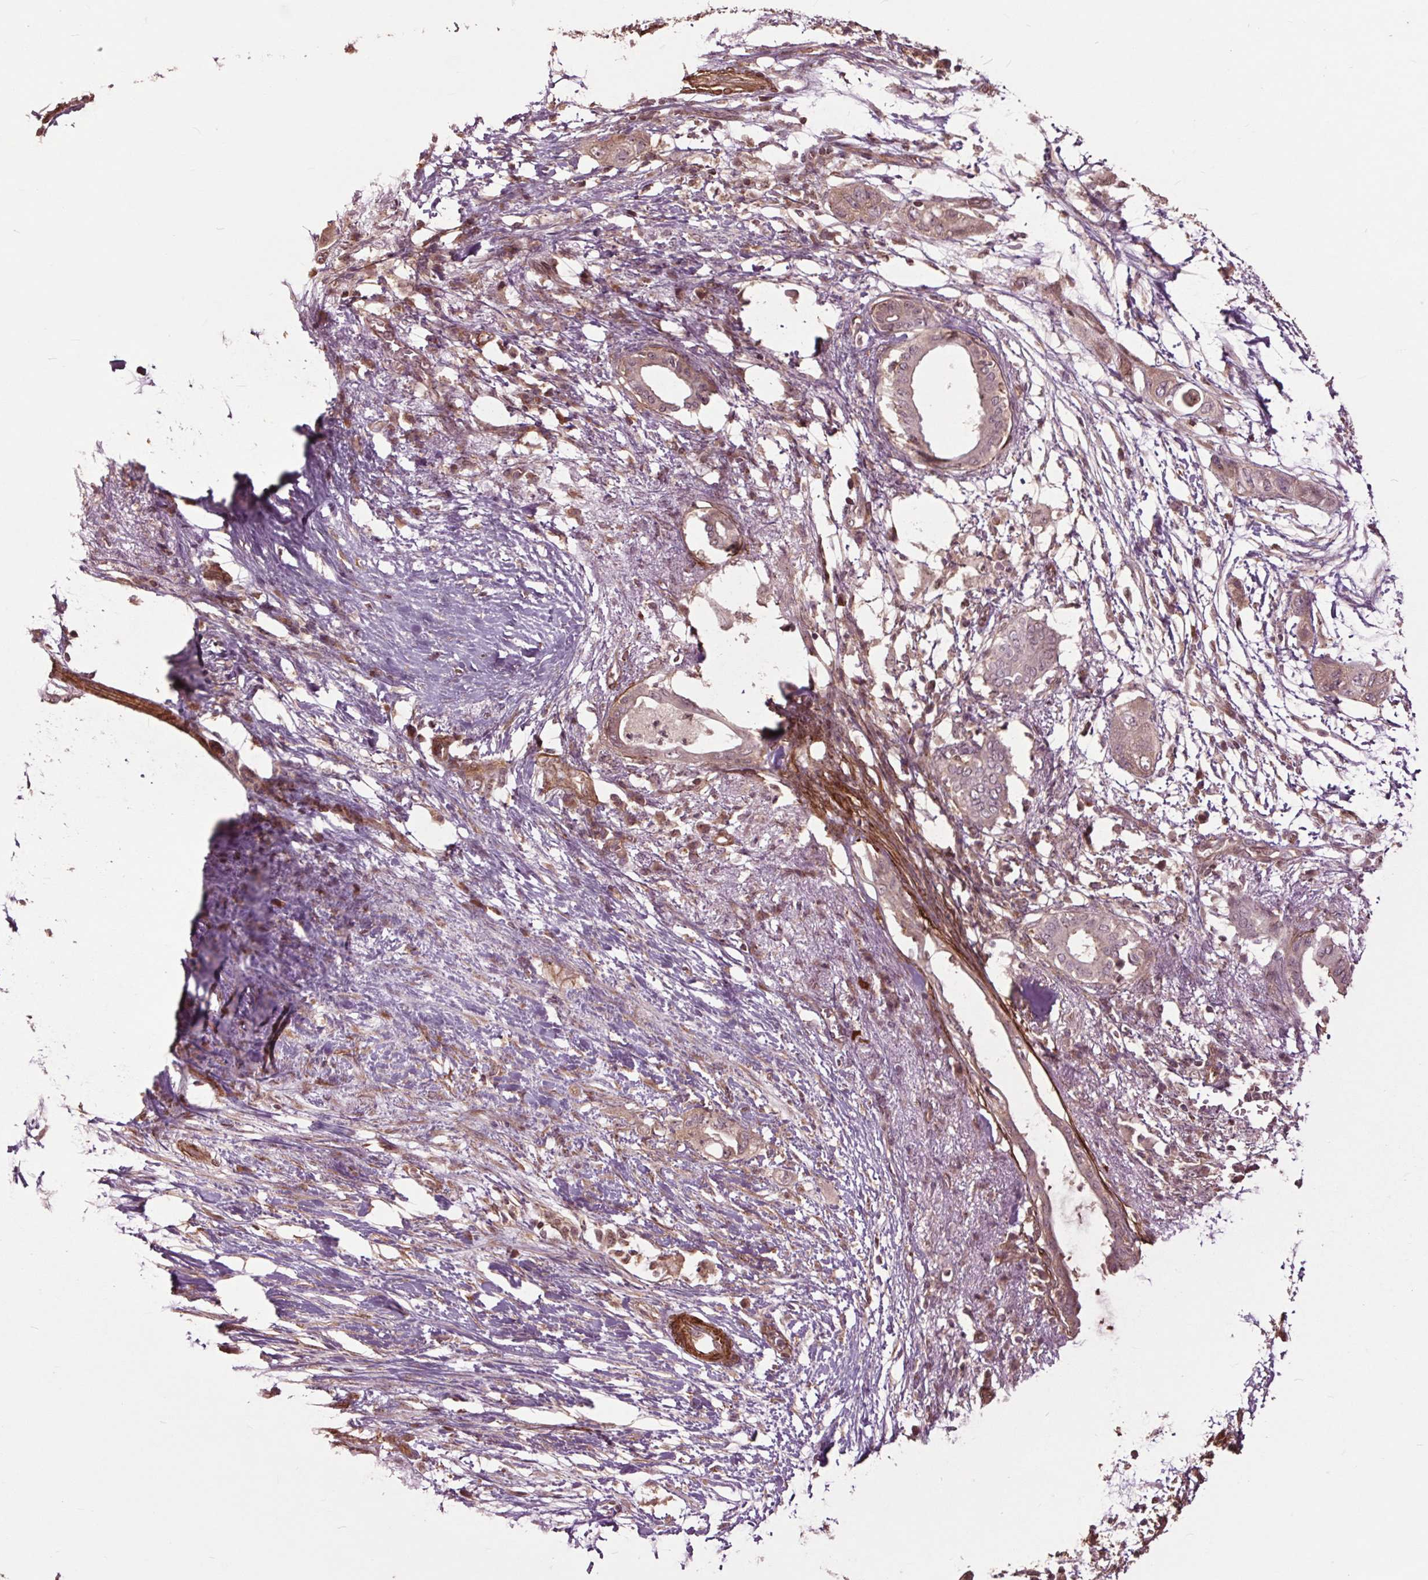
{"staining": {"intensity": "weak", "quantity": ">75%", "location": "cytoplasmic/membranous"}, "tissue": "pancreatic cancer", "cell_type": "Tumor cells", "image_type": "cancer", "snomed": [{"axis": "morphology", "description": "Adenocarcinoma, NOS"}, {"axis": "topography", "description": "Pancreas"}], "caption": "Immunohistochemistry (IHC) of pancreatic cancer displays low levels of weak cytoplasmic/membranous positivity in about >75% of tumor cells. The protein of interest is stained brown, and the nuclei are stained in blue (DAB (3,3'-diaminobenzidine) IHC with brightfield microscopy, high magnification).", "gene": "CEP95", "patient": {"sex": "female", "age": 72}}